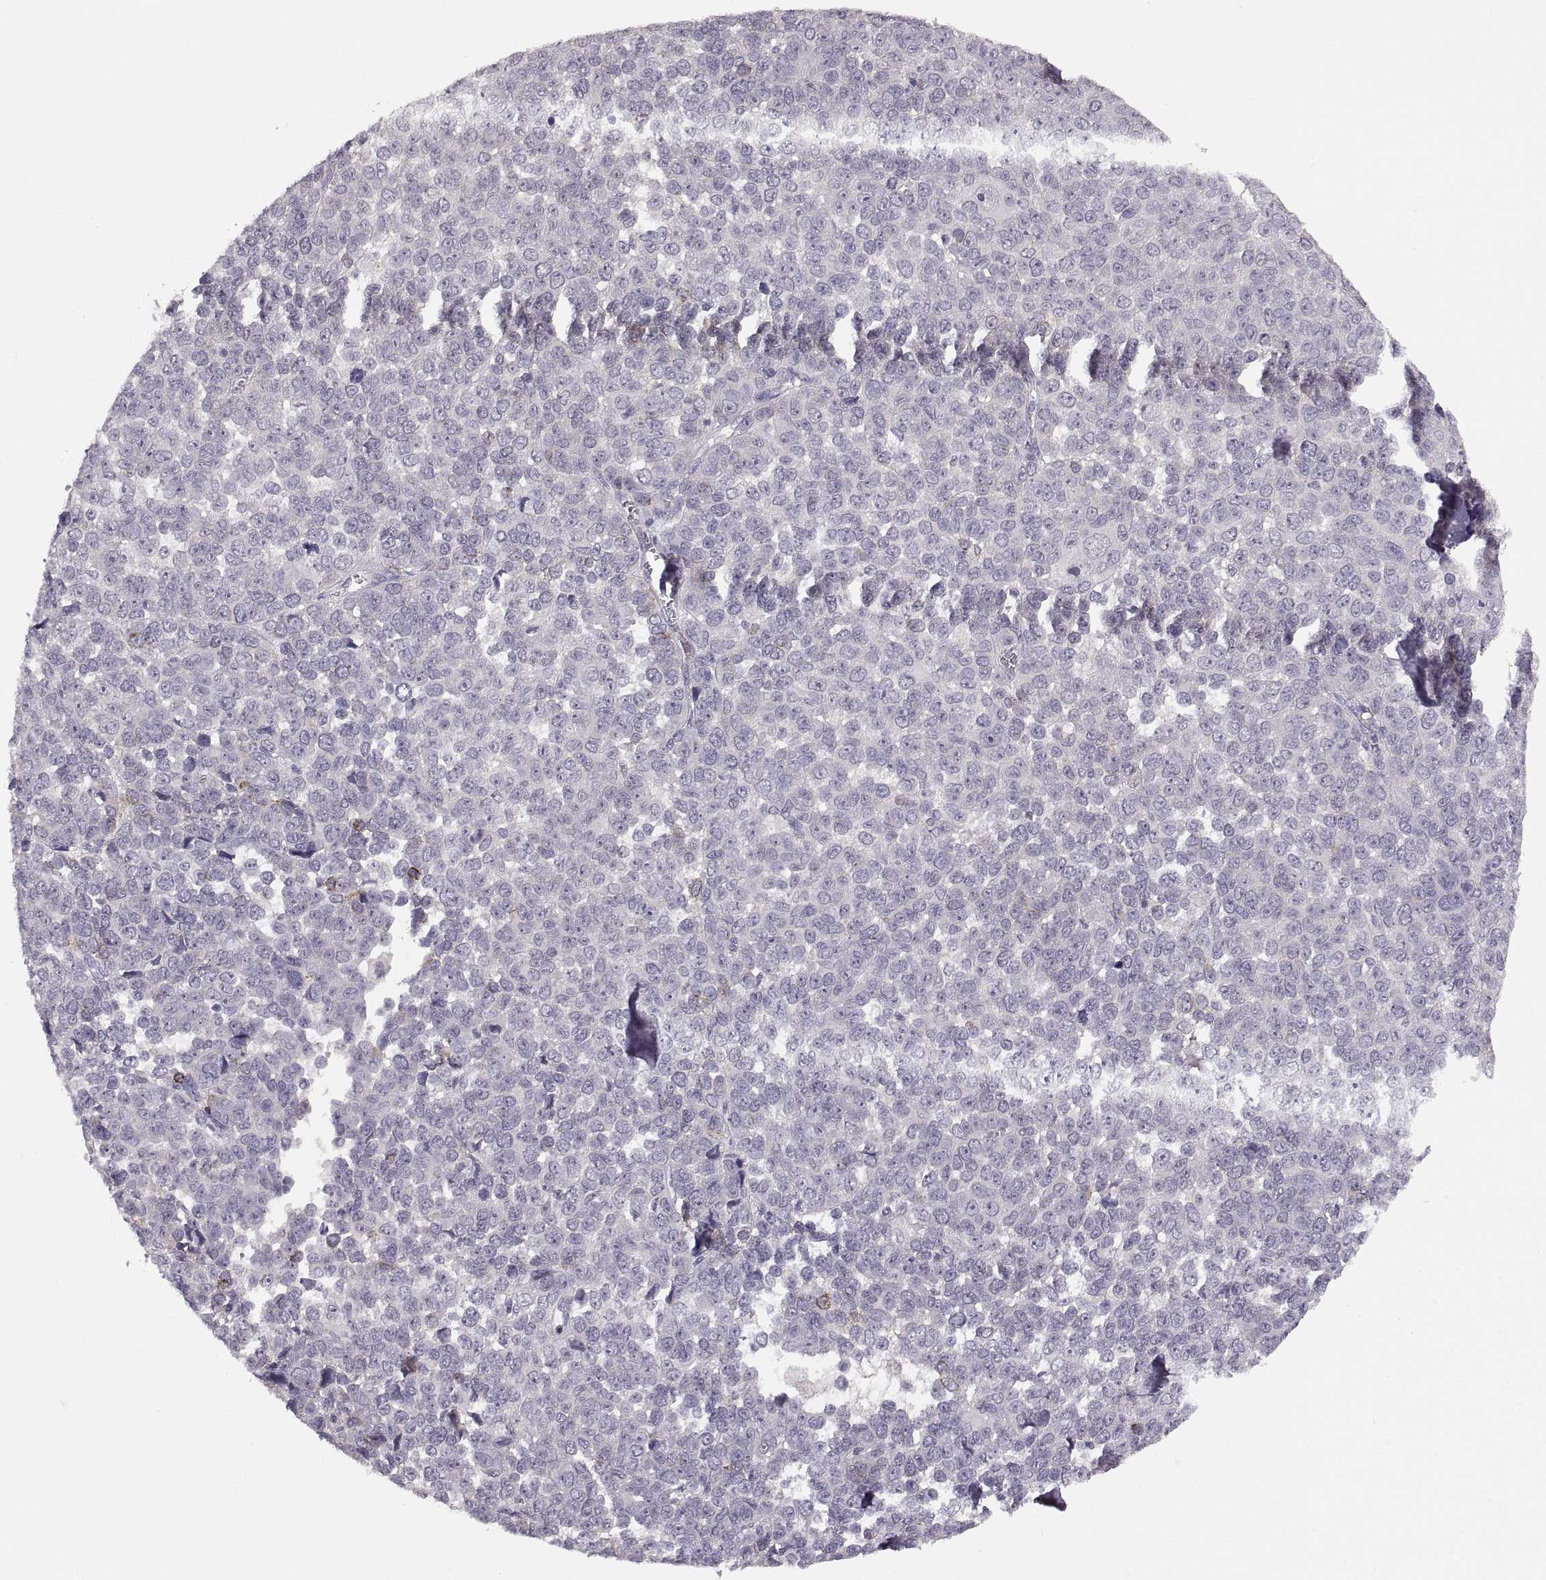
{"staining": {"intensity": "moderate", "quantity": "<25%", "location": "cytoplasmic/membranous"}, "tissue": "melanoma", "cell_type": "Tumor cells", "image_type": "cancer", "snomed": [{"axis": "morphology", "description": "Malignant melanoma, NOS"}, {"axis": "topography", "description": "Skin"}], "caption": "Melanoma tissue exhibits moderate cytoplasmic/membranous staining in approximately <25% of tumor cells, visualized by immunohistochemistry.", "gene": "CDH2", "patient": {"sex": "female", "age": 95}}